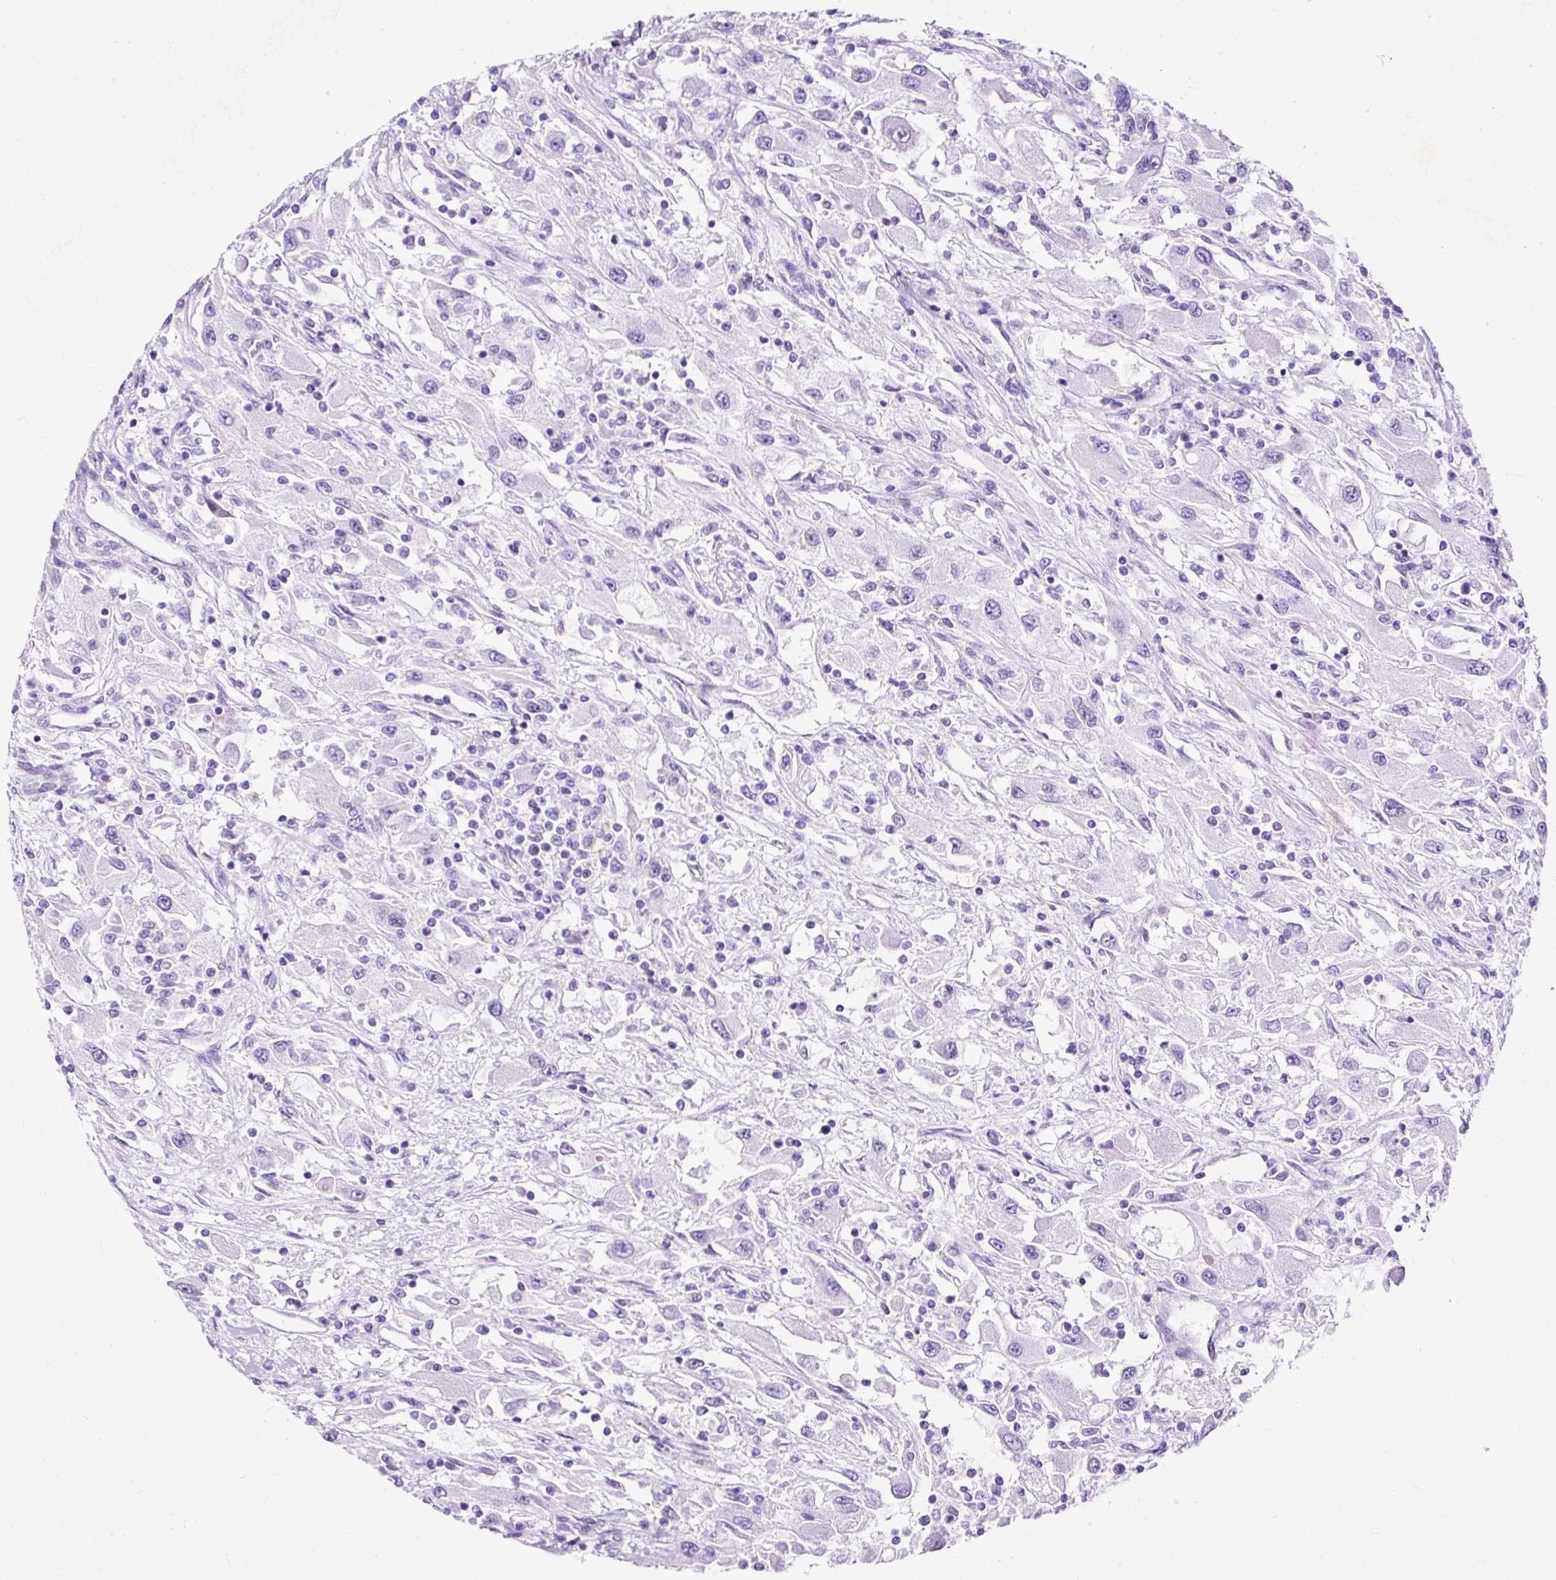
{"staining": {"intensity": "negative", "quantity": "none", "location": "none"}, "tissue": "renal cancer", "cell_type": "Tumor cells", "image_type": "cancer", "snomed": [{"axis": "morphology", "description": "Adenocarcinoma, NOS"}, {"axis": "topography", "description": "Kidney"}], "caption": "Tumor cells show no significant protein positivity in renal cancer (adenocarcinoma).", "gene": "STOX2", "patient": {"sex": "female", "age": 67}}